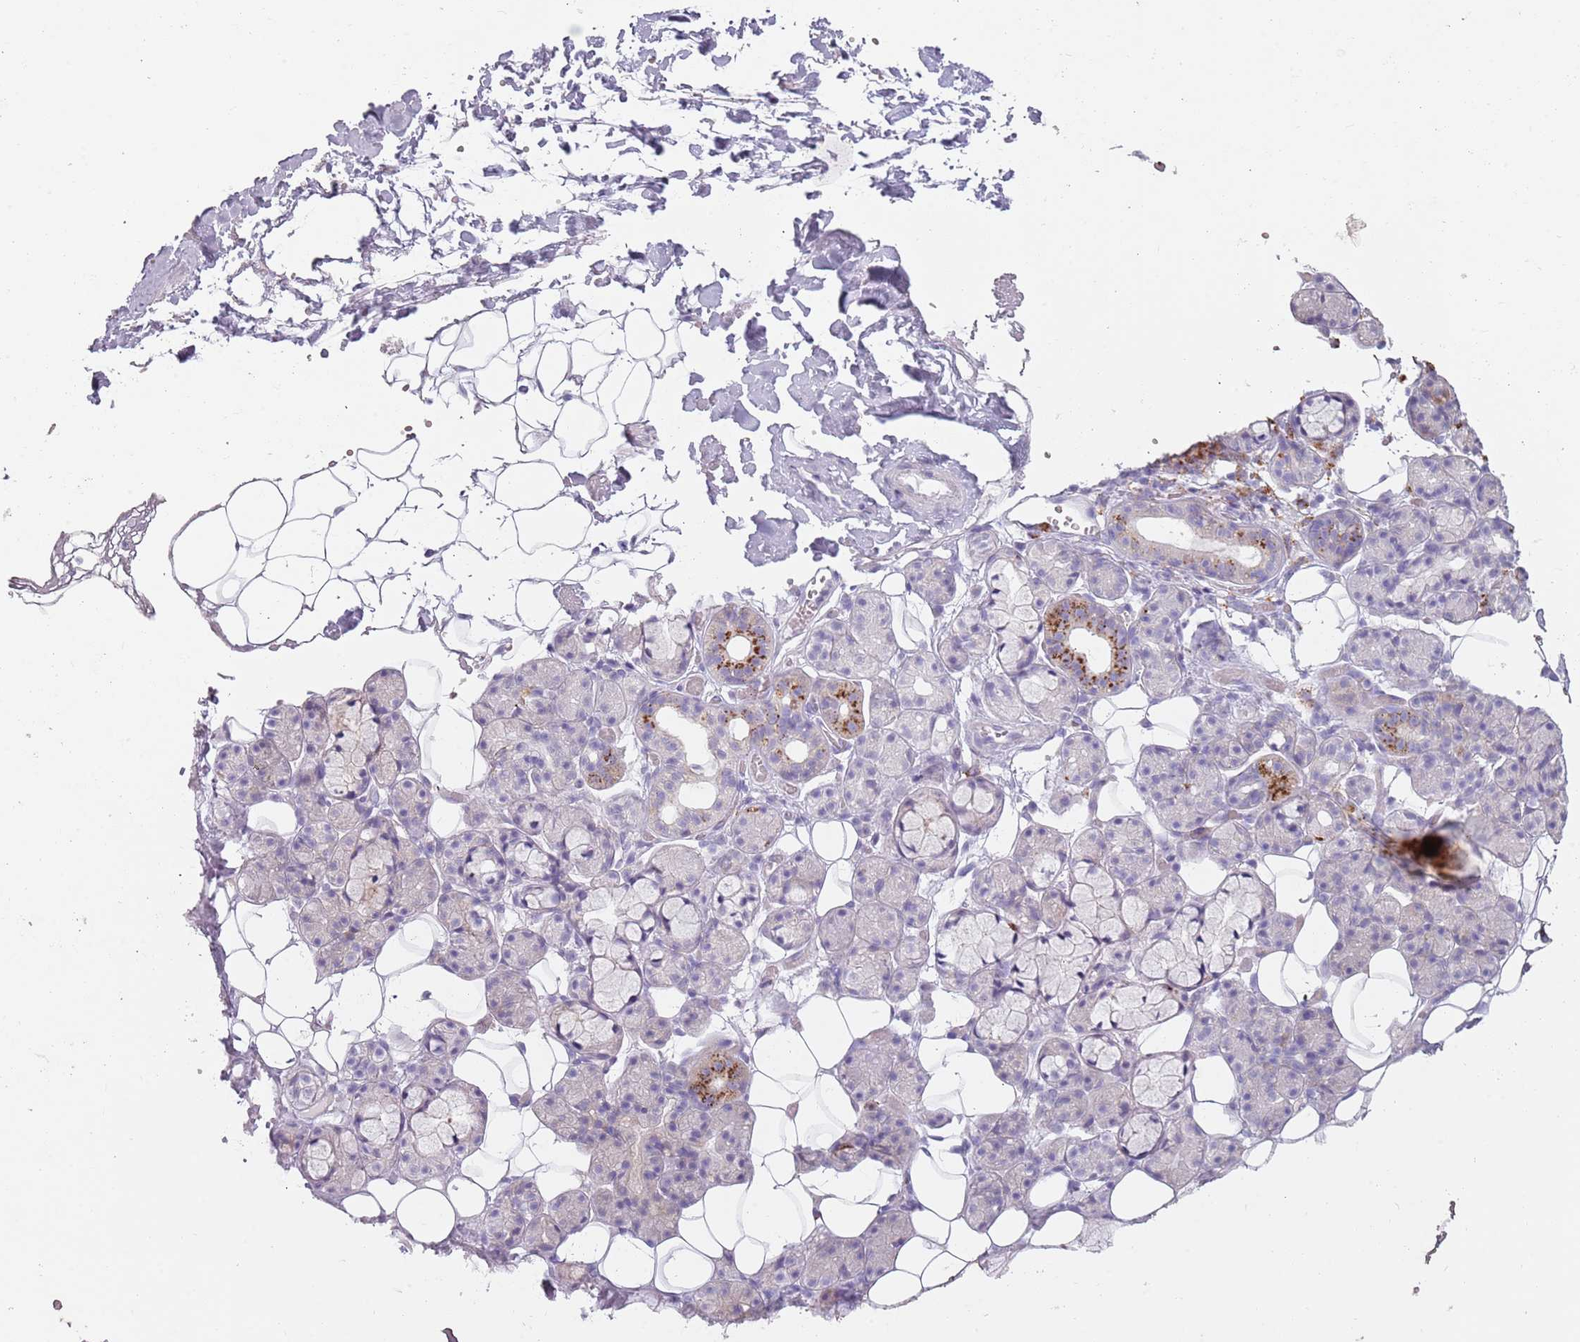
{"staining": {"intensity": "moderate", "quantity": "<25%", "location": "cytoplasmic/membranous"}, "tissue": "salivary gland", "cell_type": "Glandular cells", "image_type": "normal", "snomed": [{"axis": "morphology", "description": "Normal tissue, NOS"}, {"axis": "topography", "description": "Salivary gland"}], "caption": "Glandular cells show moderate cytoplasmic/membranous staining in approximately <25% of cells in benign salivary gland.", "gene": "NWD2", "patient": {"sex": "male", "age": 63}}